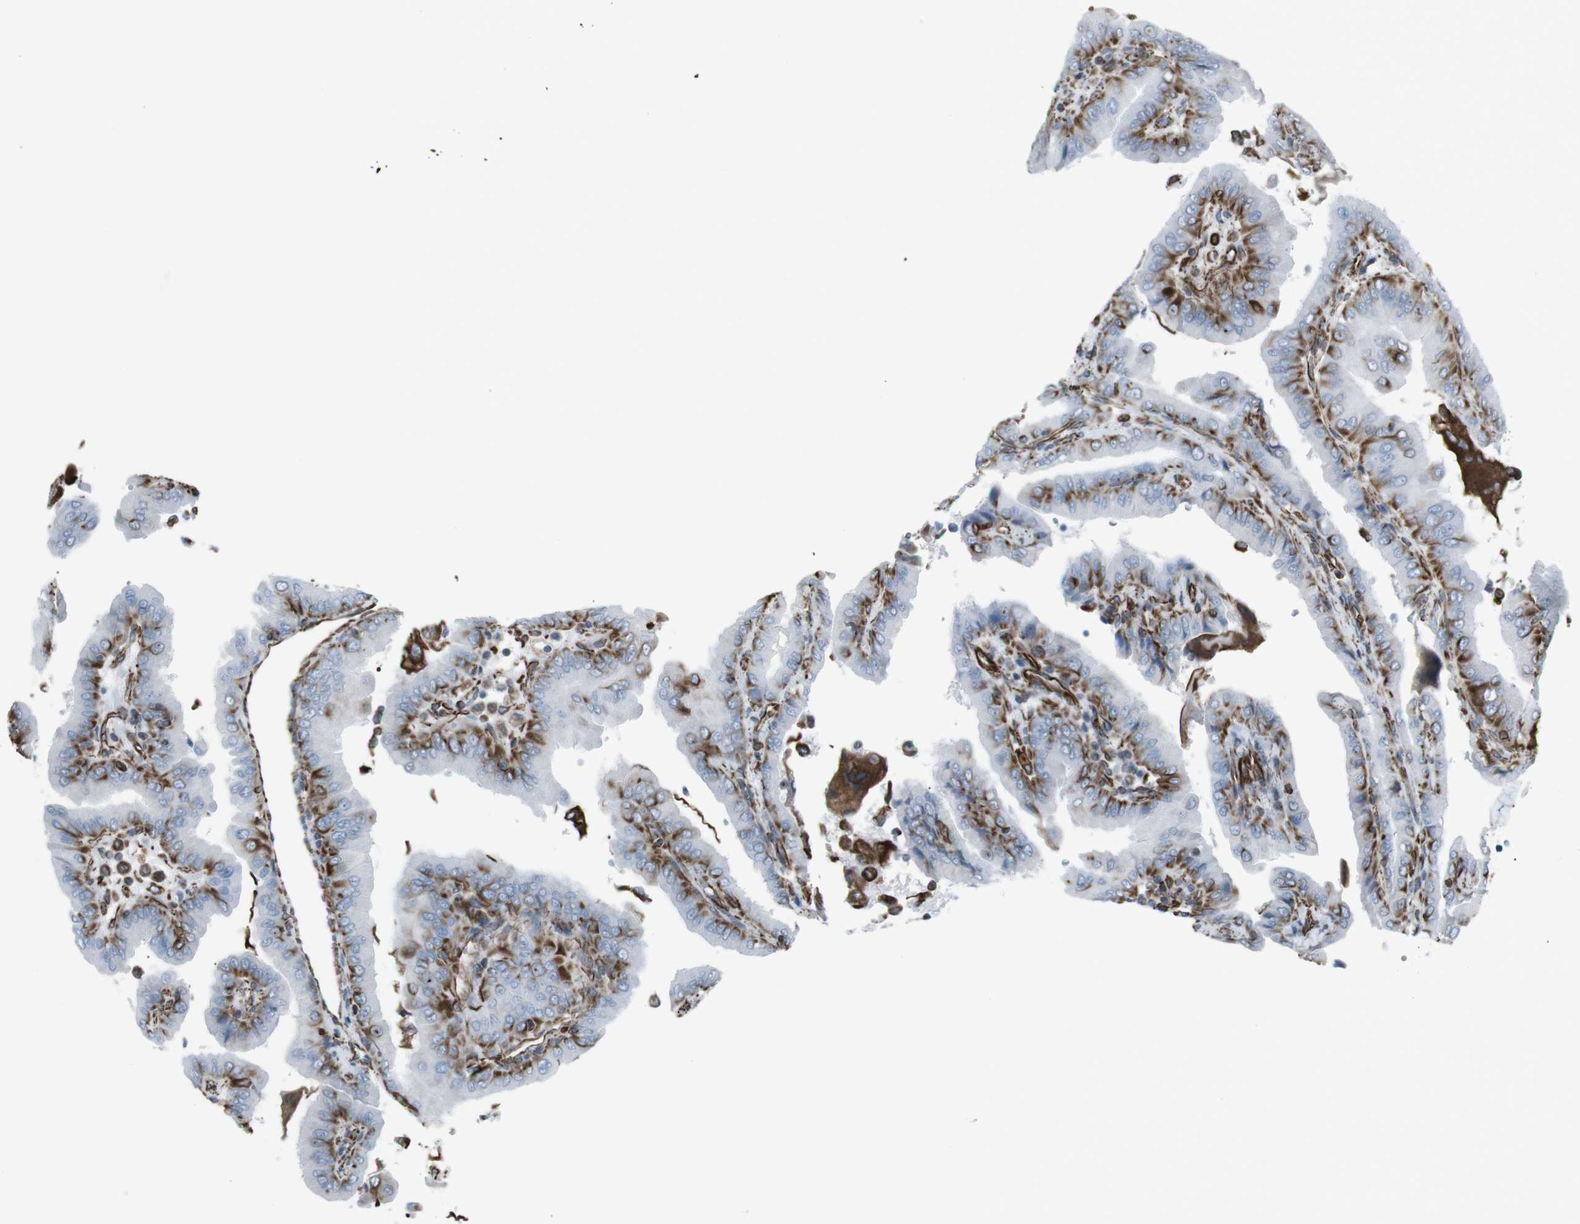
{"staining": {"intensity": "moderate", "quantity": "<25%", "location": "cytoplasmic/membranous"}, "tissue": "thyroid cancer", "cell_type": "Tumor cells", "image_type": "cancer", "snomed": [{"axis": "morphology", "description": "Papillary adenocarcinoma, NOS"}, {"axis": "topography", "description": "Thyroid gland"}], "caption": "Brown immunohistochemical staining in human thyroid cancer (papillary adenocarcinoma) shows moderate cytoplasmic/membranous positivity in about <25% of tumor cells.", "gene": "ZDHHC6", "patient": {"sex": "male", "age": 33}}